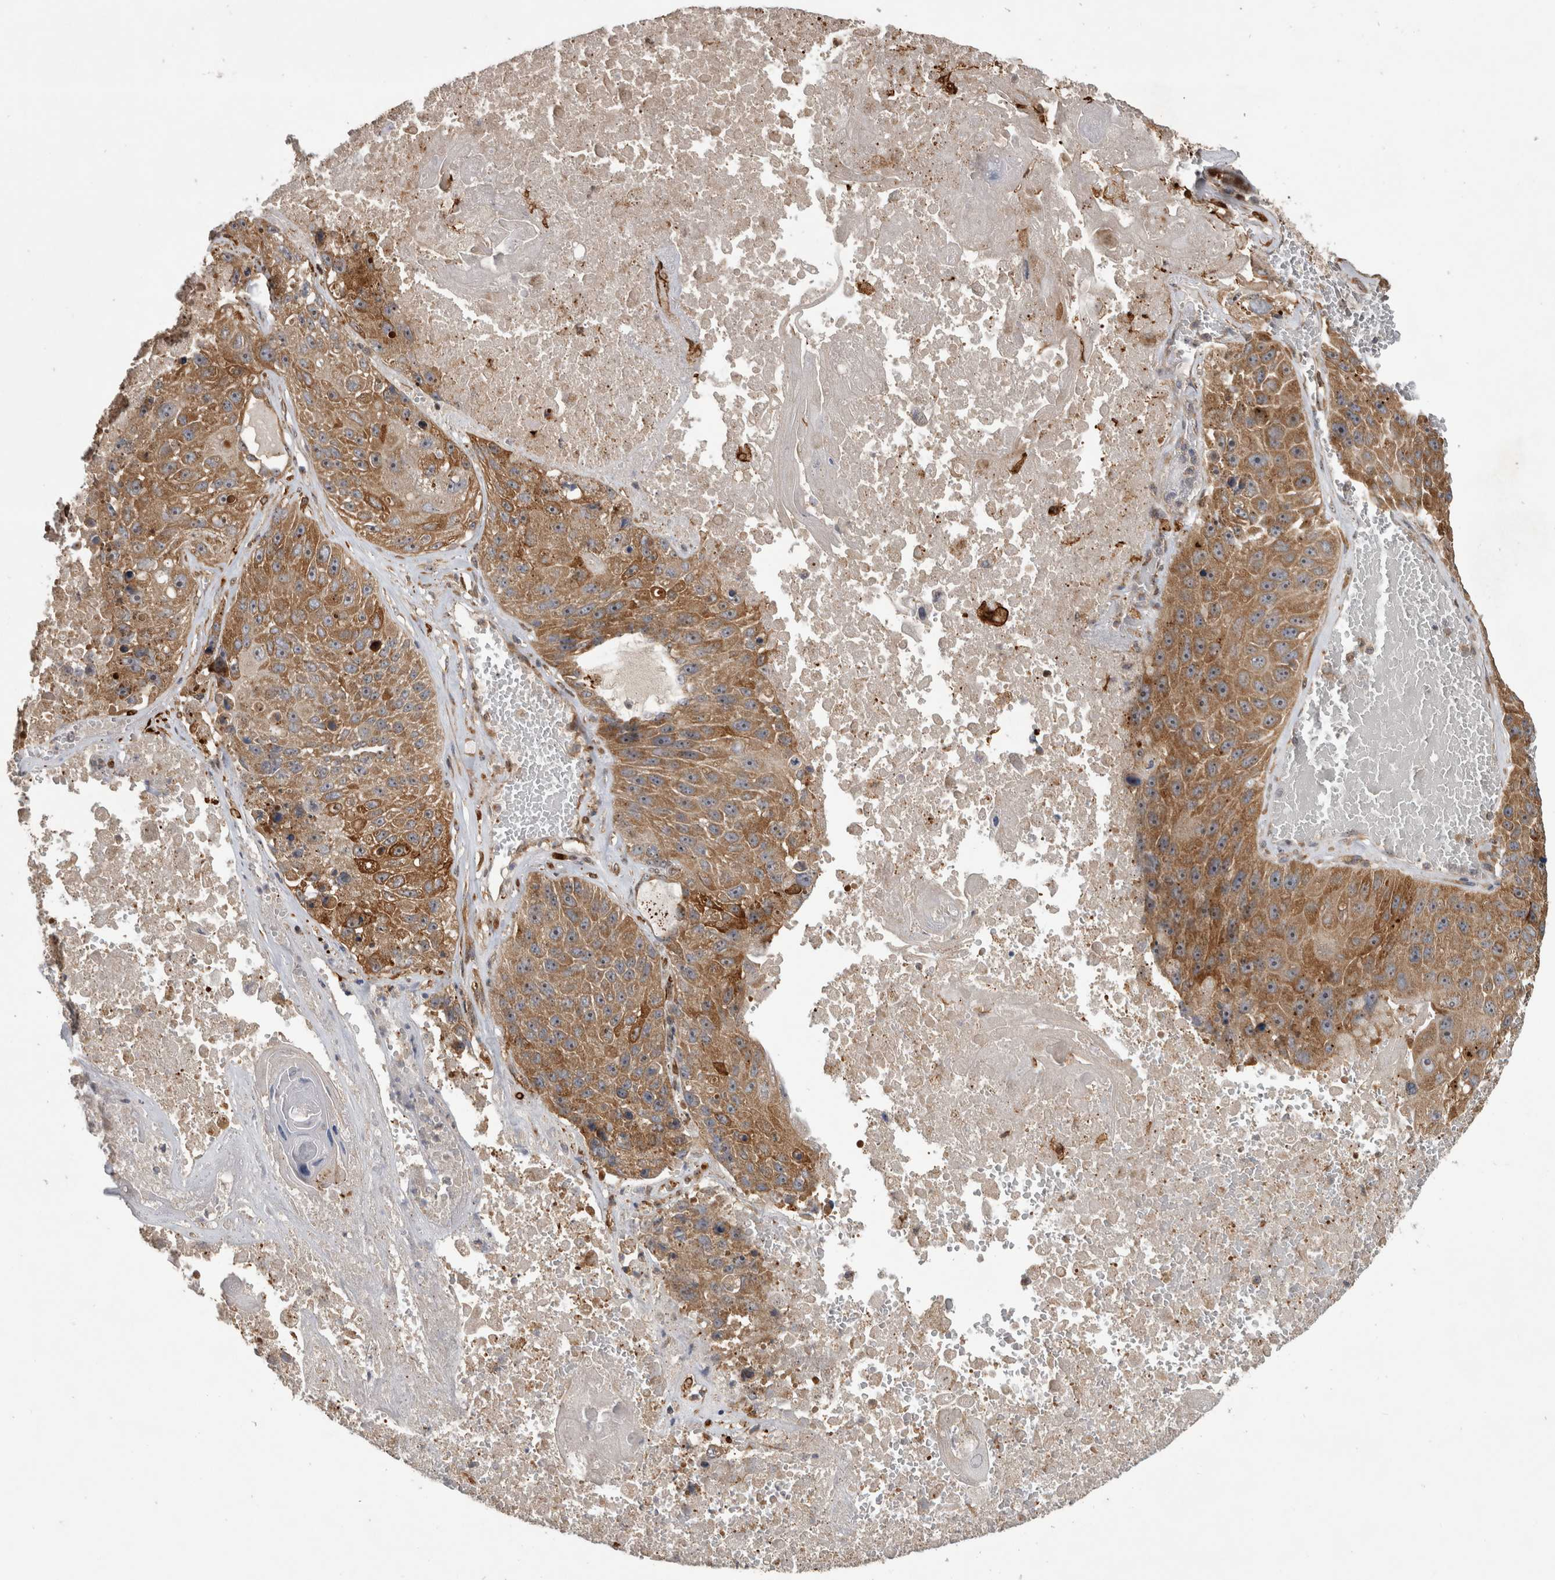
{"staining": {"intensity": "moderate", "quantity": ">75%", "location": "cytoplasmic/membranous"}, "tissue": "lung cancer", "cell_type": "Tumor cells", "image_type": "cancer", "snomed": [{"axis": "morphology", "description": "Squamous cell carcinoma, NOS"}, {"axis": "topography", "description": "Lung"}], "caption": "Protein staining displays moderate cytoplasmic/membranous expression in approximately >75% of tumor cells in lung cancer (squamous cell carcinoma).", "gene": "ATXN2", "patient": {"sex": "male", "age": 61}}